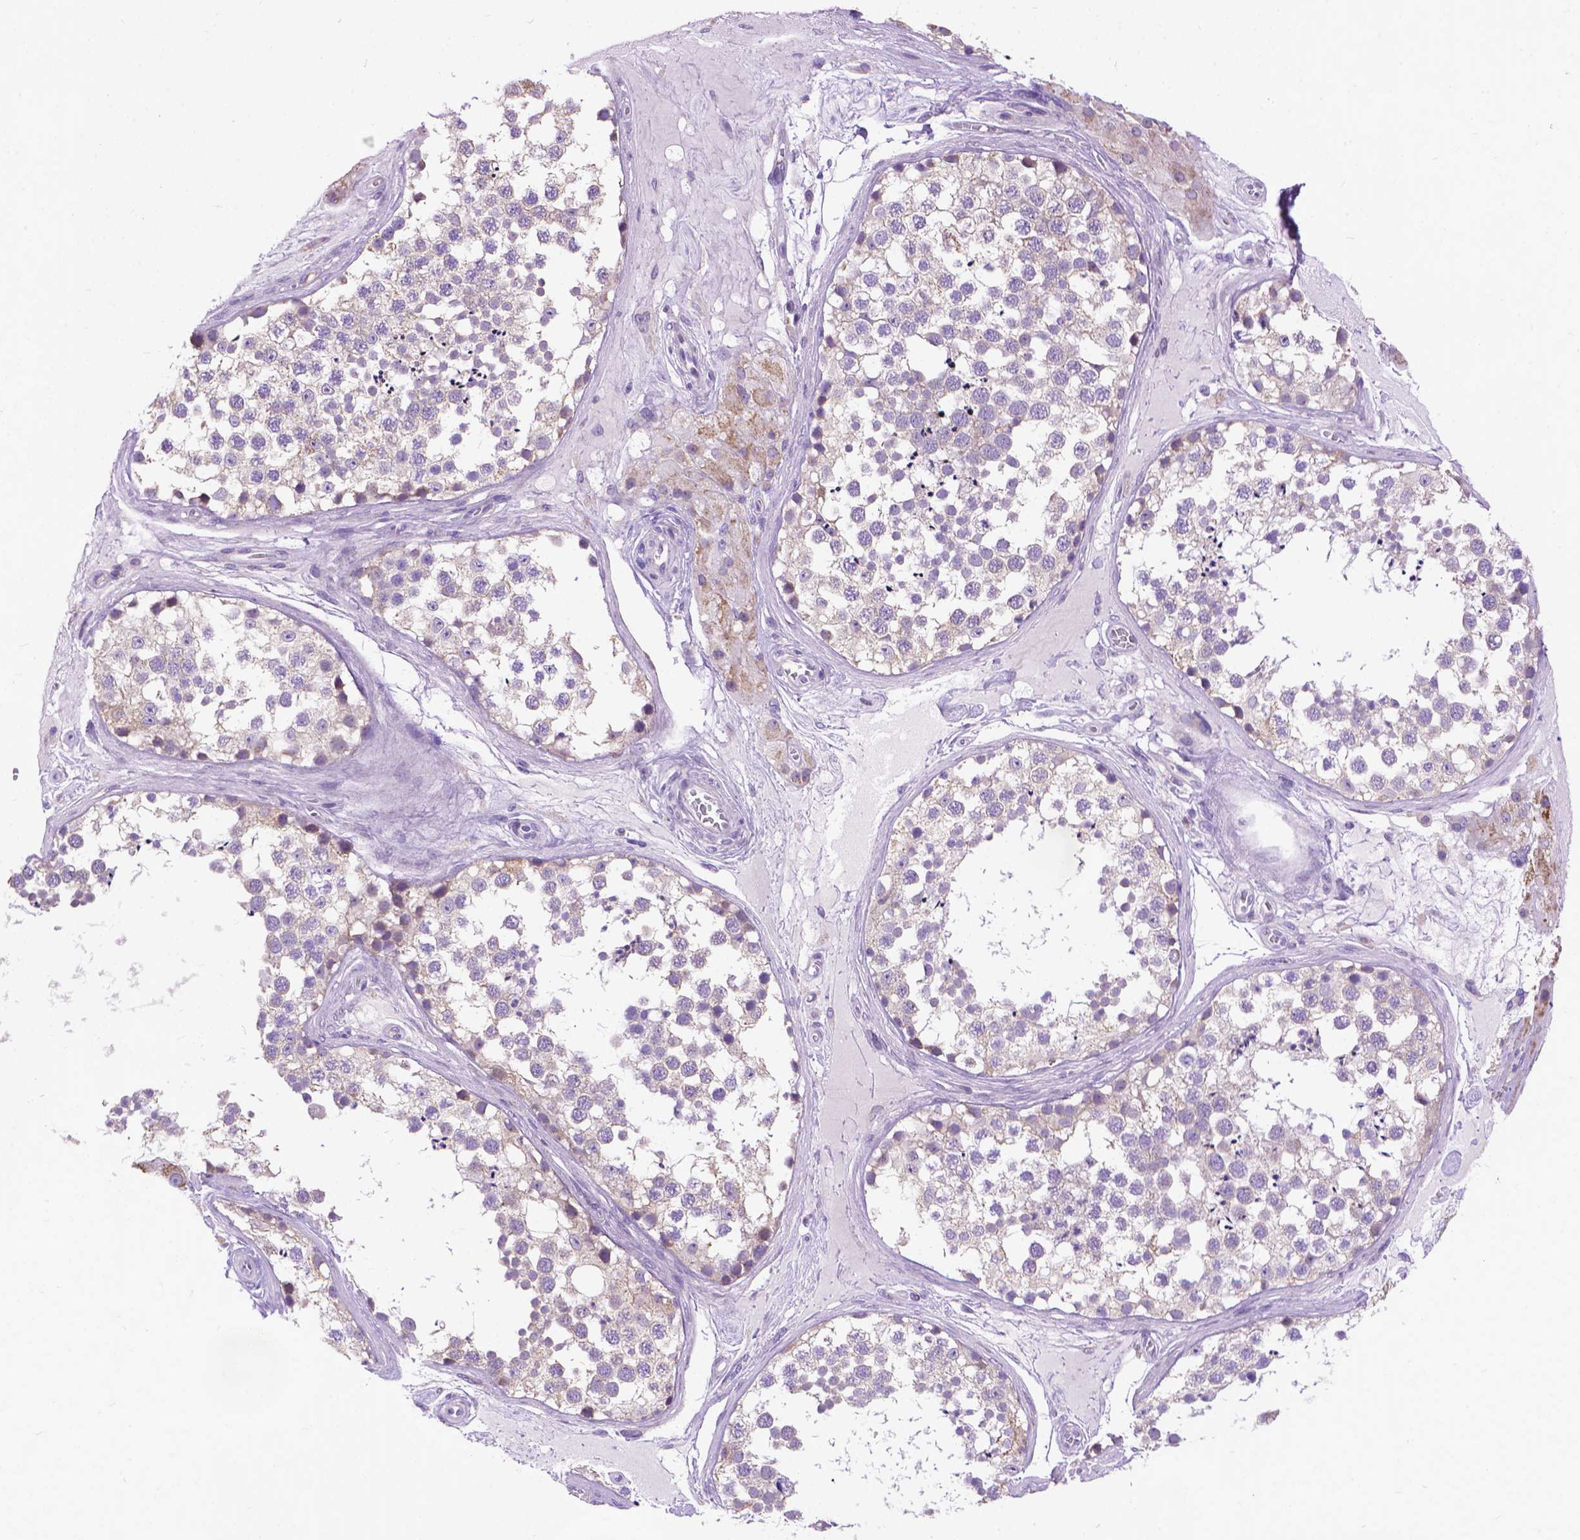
{"staining": {"intensity": "weak", "quantity": "<25%", "location": "cytoplasmic/membranous"}, "tissue": "testis", "cell_type": "Cells in seminiferous ducts", "image_type": "normal", "snomed": [{"axis": "morphology", "description": "Normal tissue, NOS"}, {"axis": "morphology", "description": "Seminoma, NOS"}, {"axis": "topography", "description": "Testis"}], "caption": "Normal testis was stained to show a protein in brown. There is no significant staining in cells in seminiferous ducts. (Stains: DAB immunohistochemistry (IHC) with hematoxylin counter stain, Microscopy: brightfield microscopy at high magnification).", "gene": "SYN1", "patient": {"sex": "male", "age": 65}}